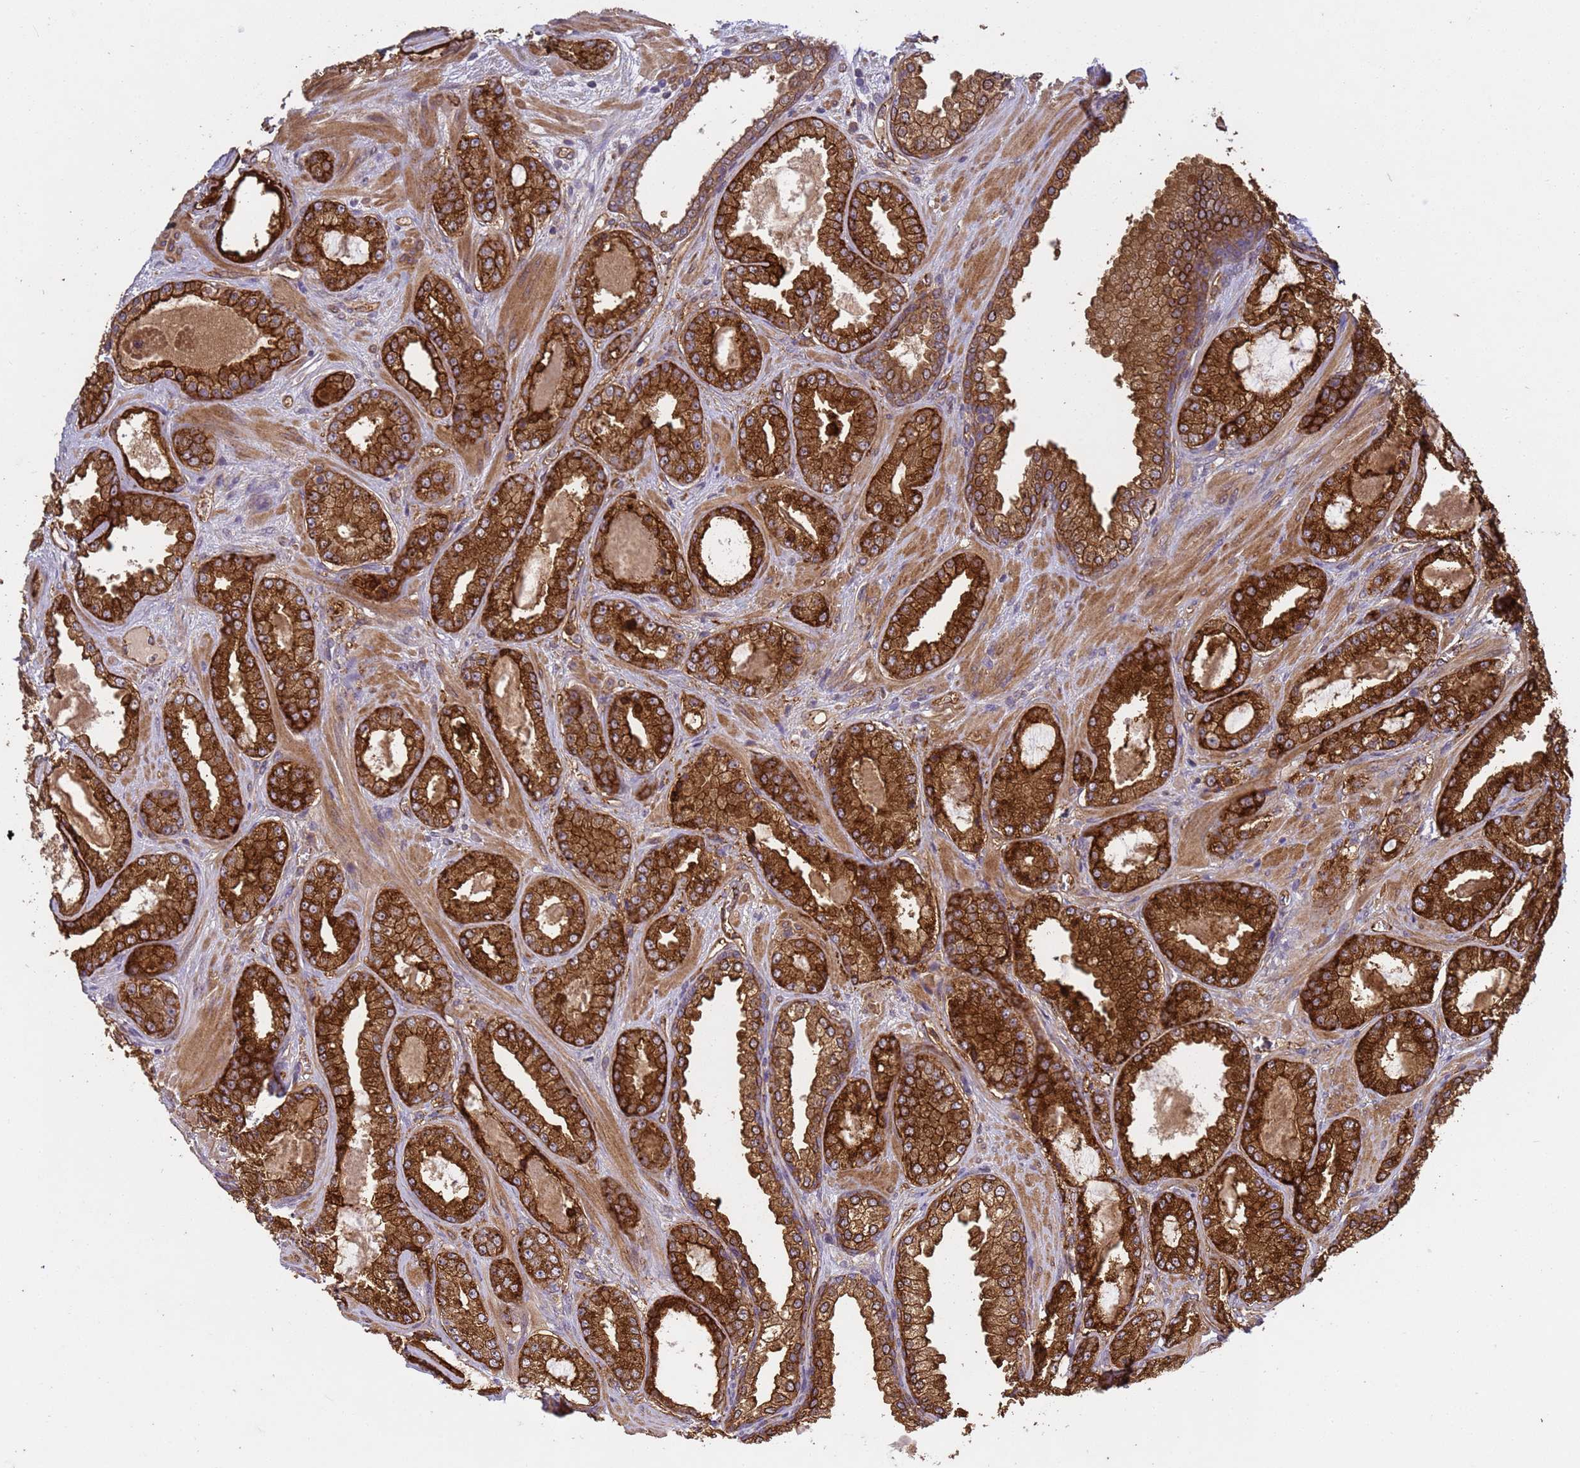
{"staining": {"intensity": "strong", "quantity": ">75%", "location": "cytoplasmic/membranous"}, "tissue": "prostate cancer", "cell_type": "Tumor cells", "image_type": "cancer", "snomed": [{"axis": "morphology", "description": "Adenocarcinoma, Low grade"}, {"axis": "topography", "description": "Prostate"}], "caption": "High-power microscopy captured an immunohistochemistry photomicrograph of prostate cancer (adenocarcinoma (low-grade)), revealing strong cytoplasmic/membranous staining in approximately >75% of tumor cells.", "gene": "C8orf34", "patient": {"sex": "male", "age": 57}}